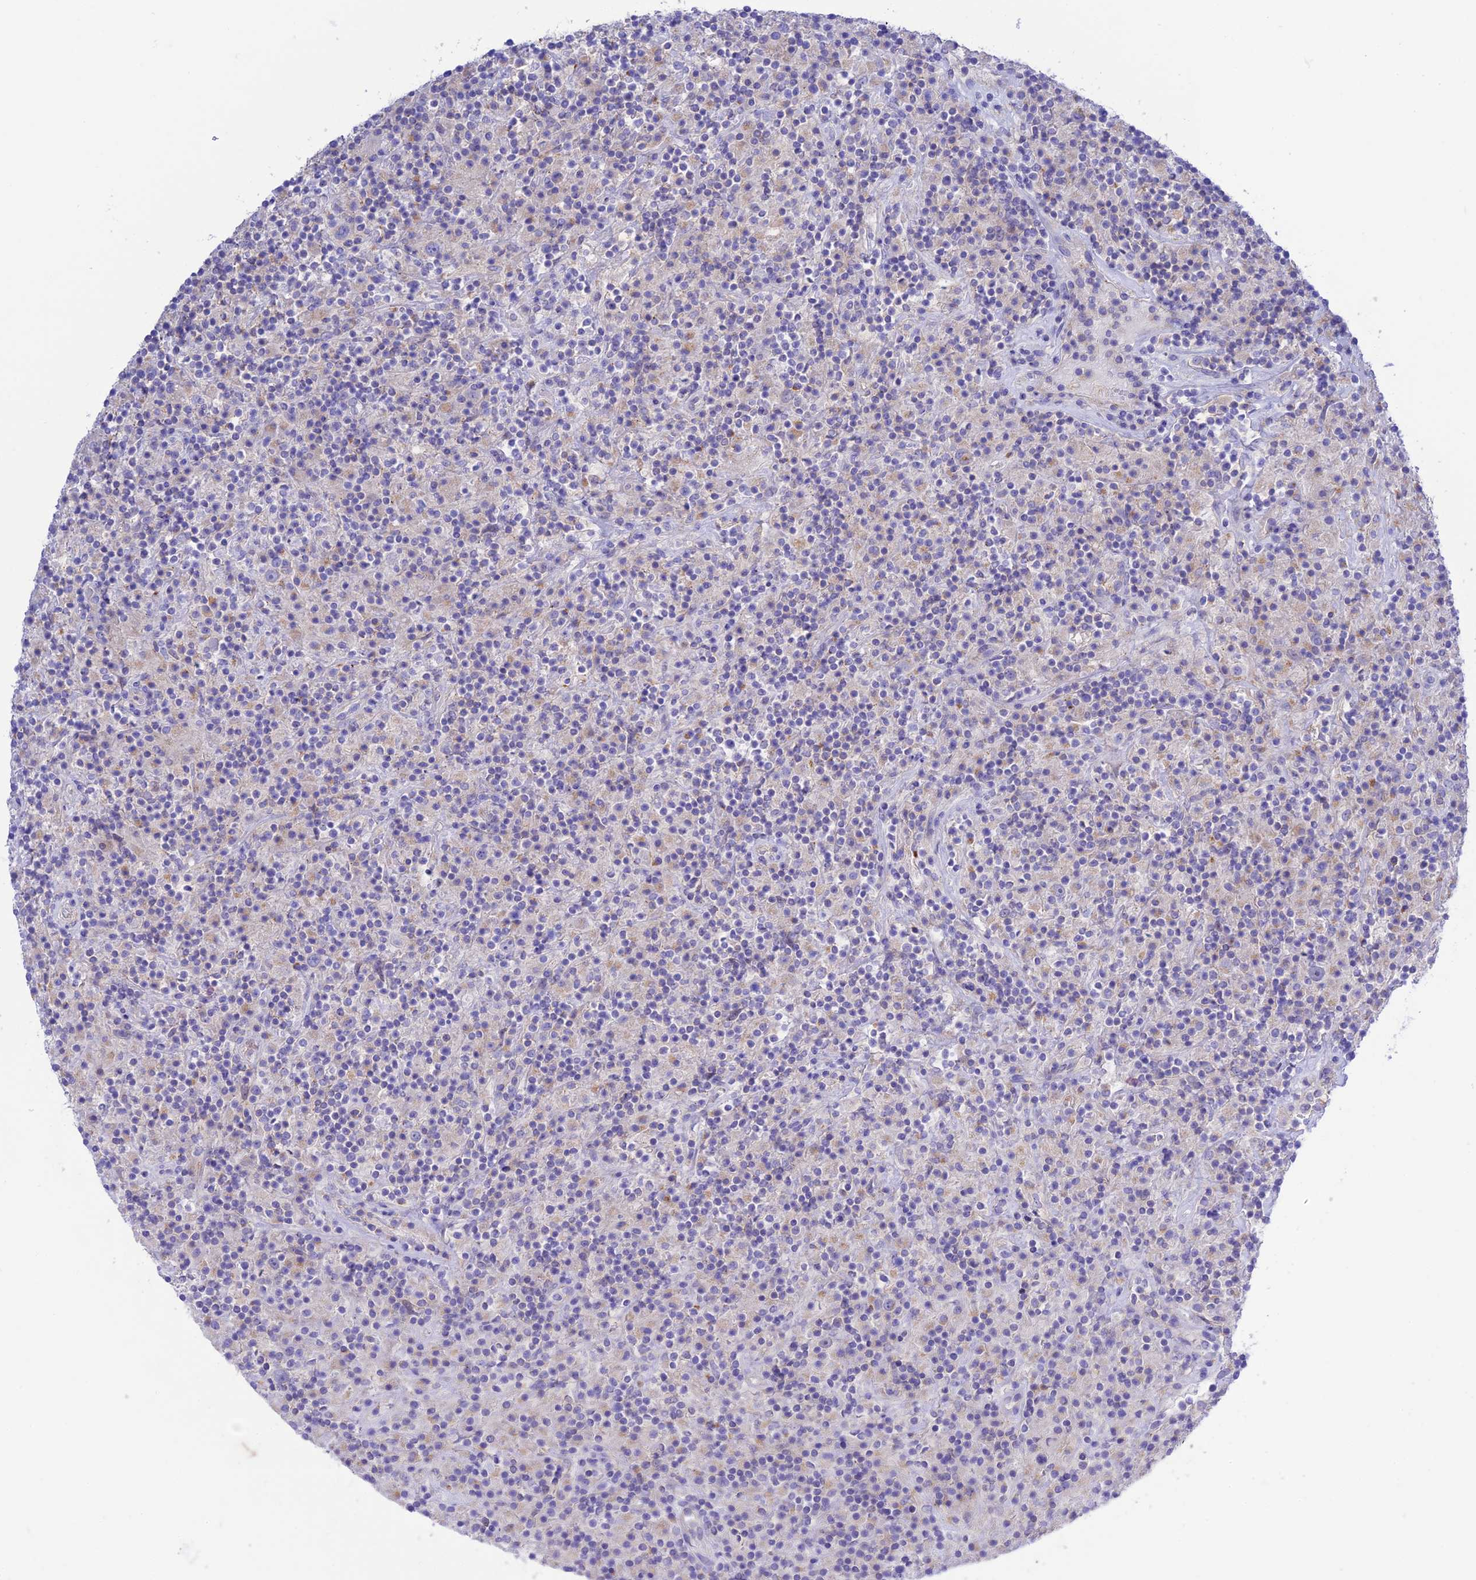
{"staining": {"intensity": "negative", "quantity": "none", "location": "none"}, "tissue": "lymphoma", "cell_type": "Tumor cells", "image_type": "cancer", "snomed": [{"axis": "morphology", "description": "Hodgkin's disease, NOS"}, {"axis": "topography", "description": "Lymph node"}], "caption": "An immunohistochemistry (IHC) histopathology image of Hodgkin's disease is shown. There is no staining in tumor cells of Hodgkin's disease.", "gene": "CHSY3", "patient": {"sex": "male", "age": 70}}